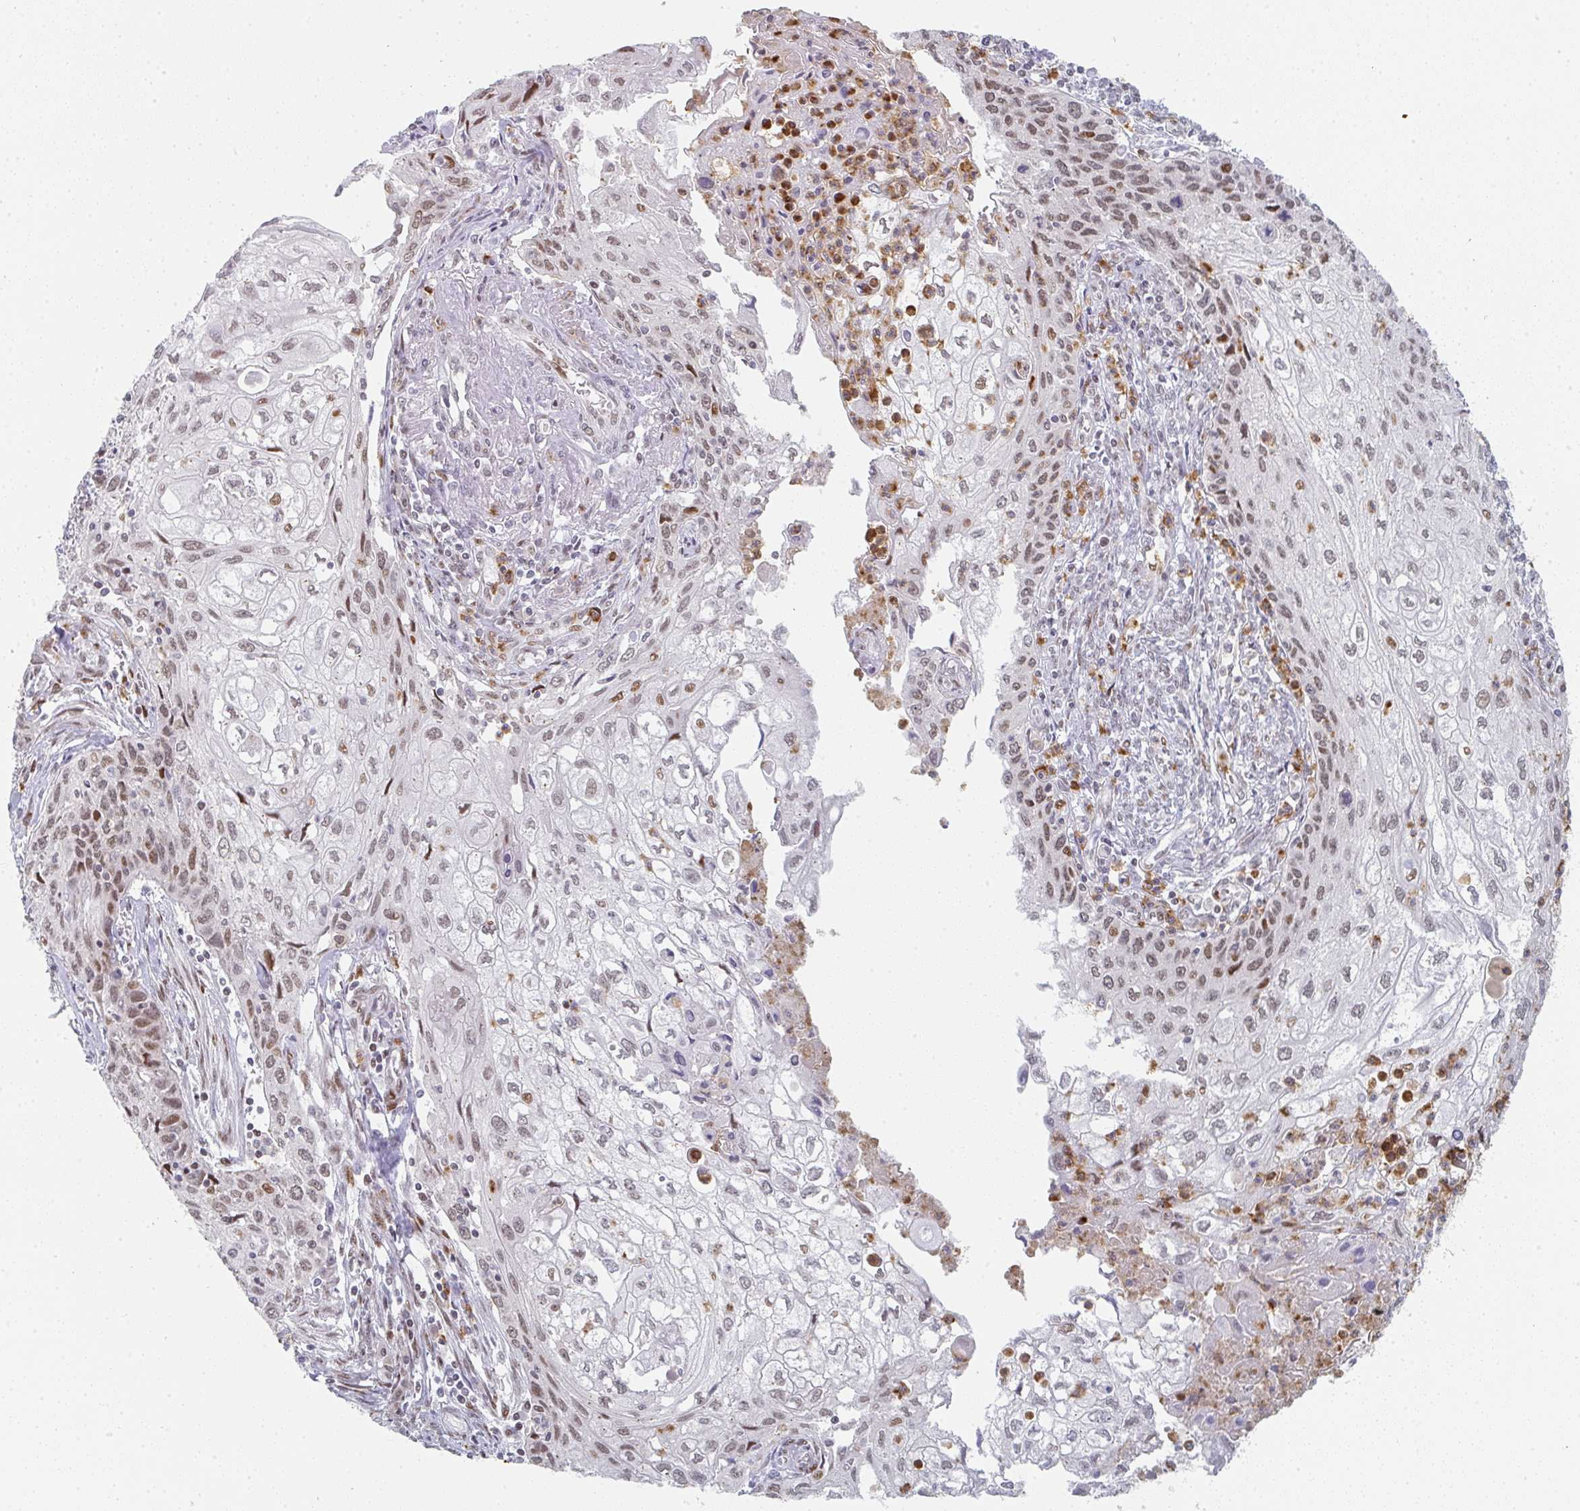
{"staining": {"intensity": "weak", "quantity": ">75%", "location": "nuclear"}, "tissue": "cervical cancer", "cell_type": "Tumor cells", "image_type": "cancer", "snomed": [{"axis": "morphology", "description": "Squamous cell carcinoma, NOS"}, {"axis": "topography", "description": "Cervix"}], "caption": "Cervical cancer (squamous cell carcinoma) stained with a brown dye exhibits weak nuclear positive staining in about >75% of tumor cells.", "gene": "LIN54", "patient": {"sex": "female", "age": 67}}